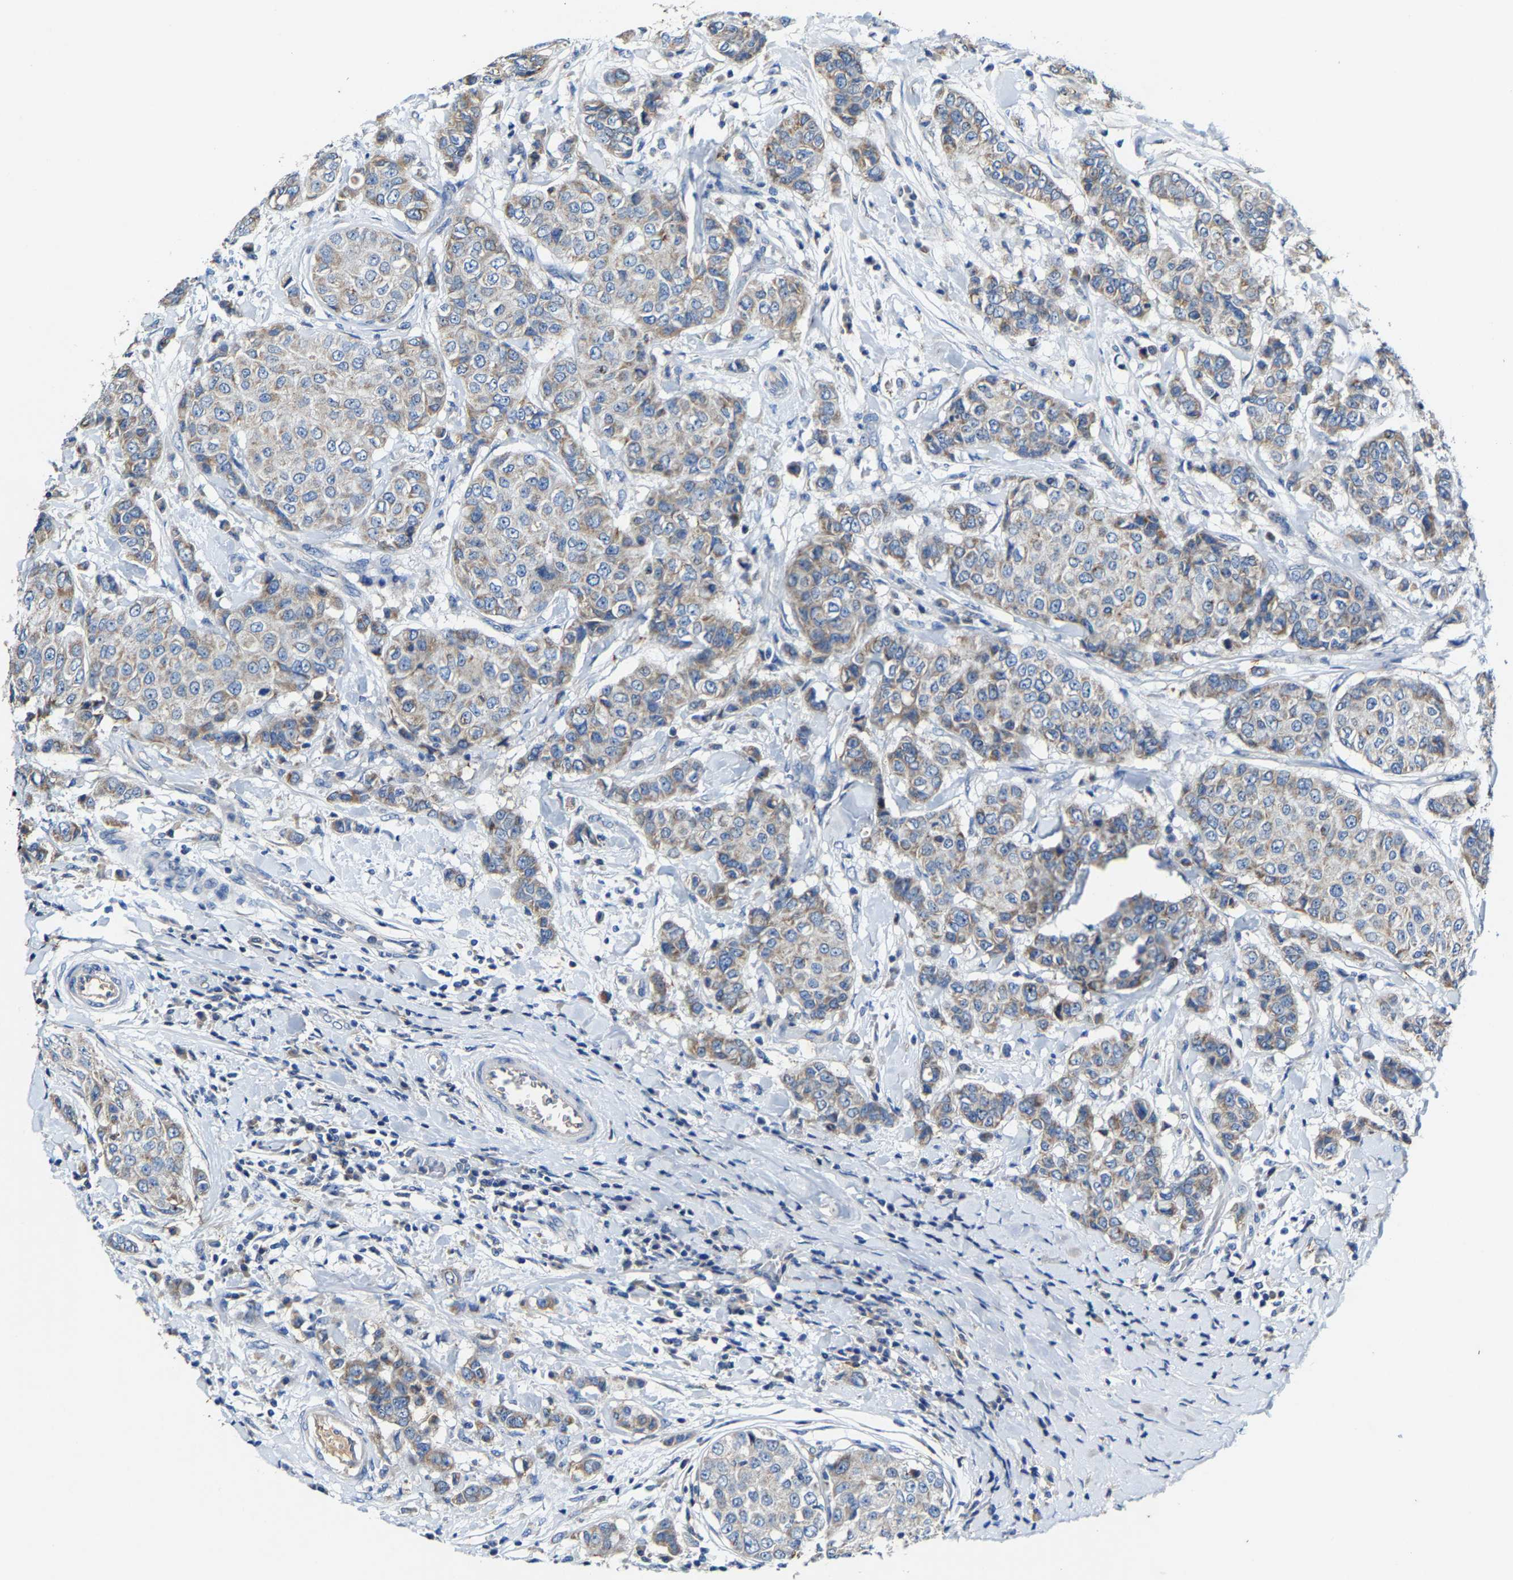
{"staining": {"intensity": "weak", "quantity": "25%-75%", "location": "cytoplasmic/membranous"}, "tissue": "breast cancer", "cell_type": "Tumor cells", "image_type": "cancer", "snomed": [{"axis": "morphology", "description": "Duct carcinoma"}, {"axis": "topography", "description": "Breast"}], "caption": "Tumor cells demonstrate low levels of weak cytoplasmic/membranous staining in about 25%-75% of cells in breast intraductal carcinoma.", "gene": "SLC25A25", "patient": {"sex": "female", "age": 27}}